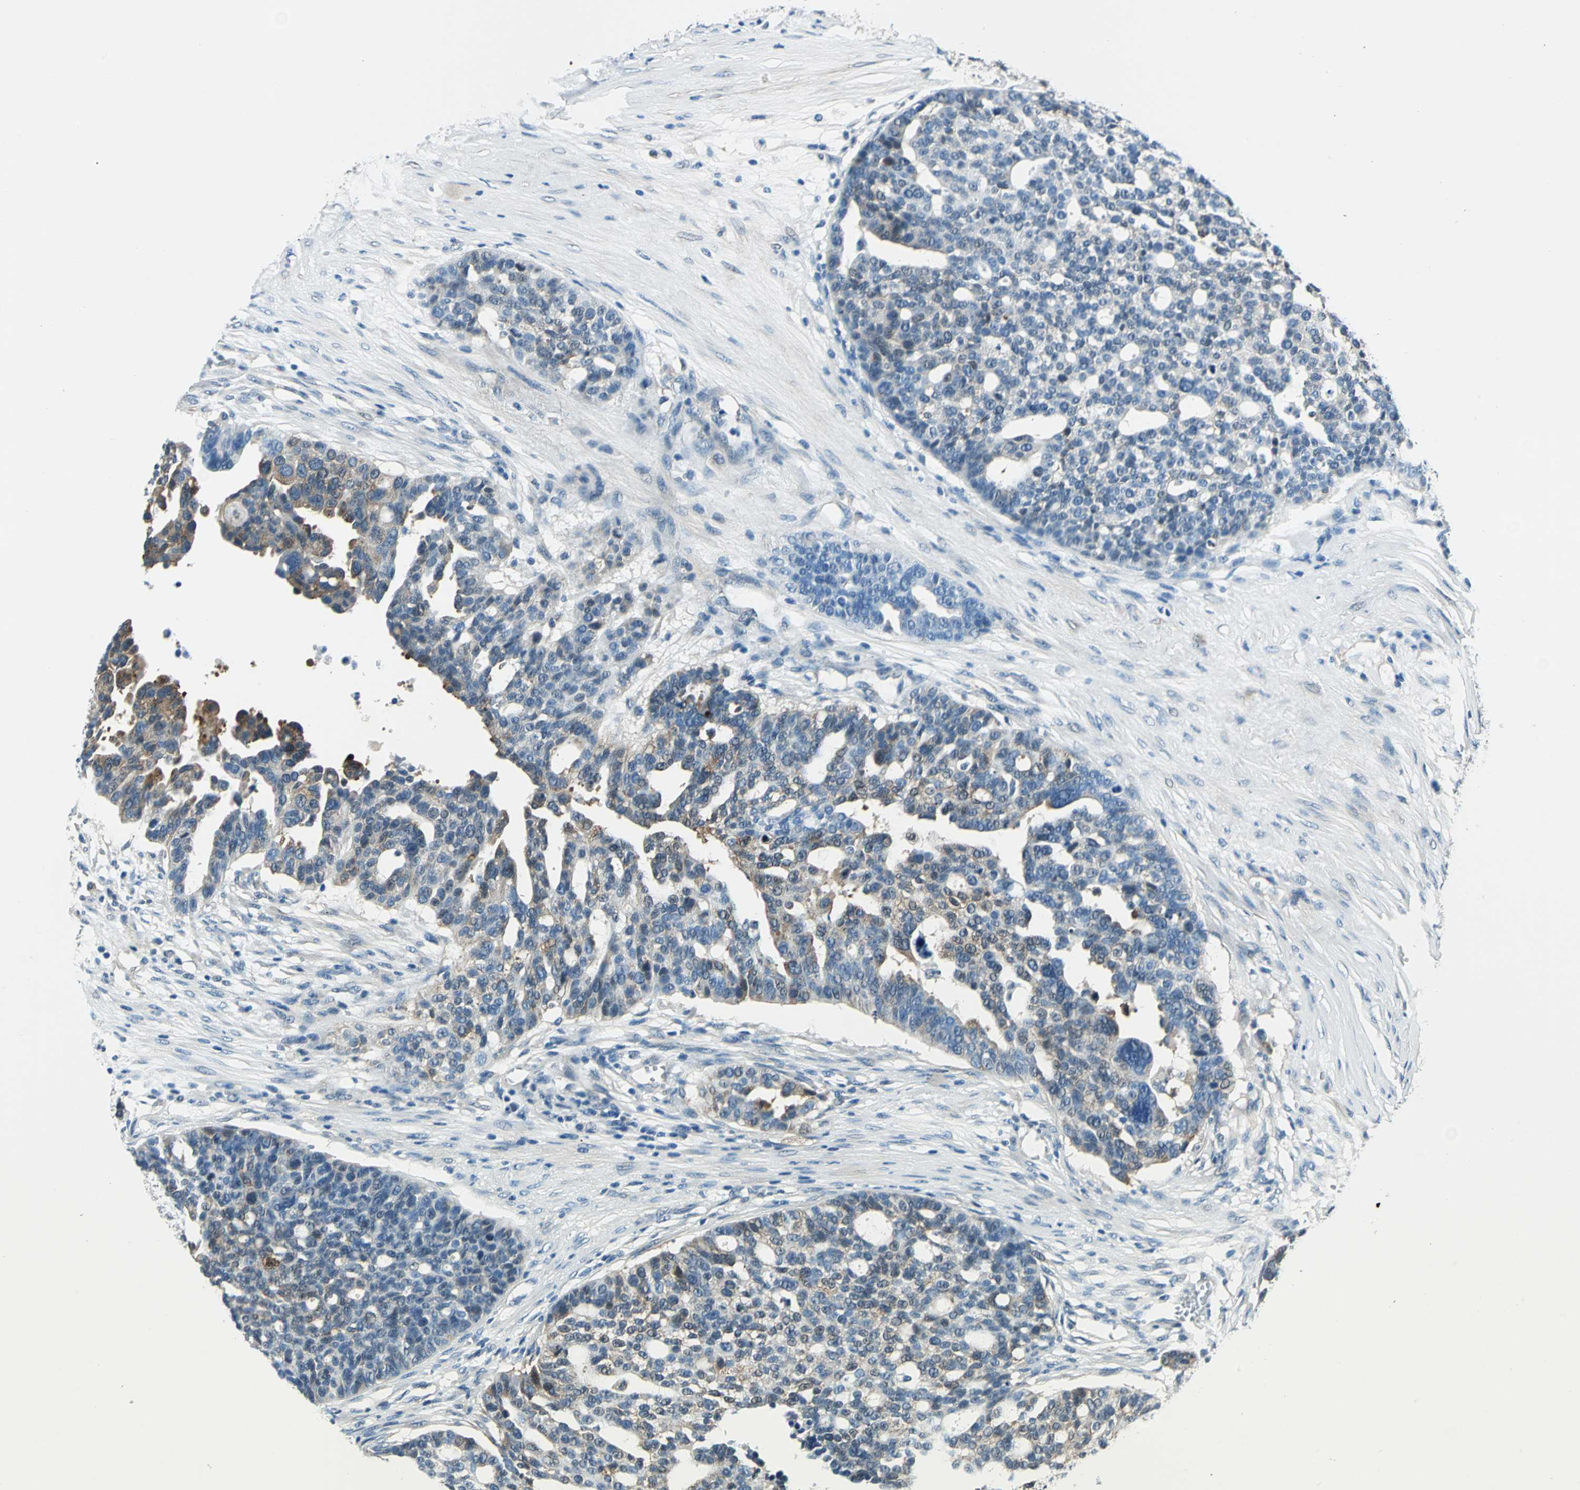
{"staining": {"intensity": "weak", "quantity": "<25%", "location": "cytoplasmic/membranous"}, "tissue": "ovarian cancer", "cell_type": "Tumor cells", "image_type": "cancer", "snomed": [{"axis": "morphology", "description": "Cystadenocarcinoma, serous, NOS"}, {"axis": "topography", "description": "Ovary"}], "caption": "Ovarian serous cystadenocarcinoma was stained to show a protein in brown. There is no significant positivity in tumor cells.", "gene": "HSPB1", "patient": {"sex": "female", "age": 59}}